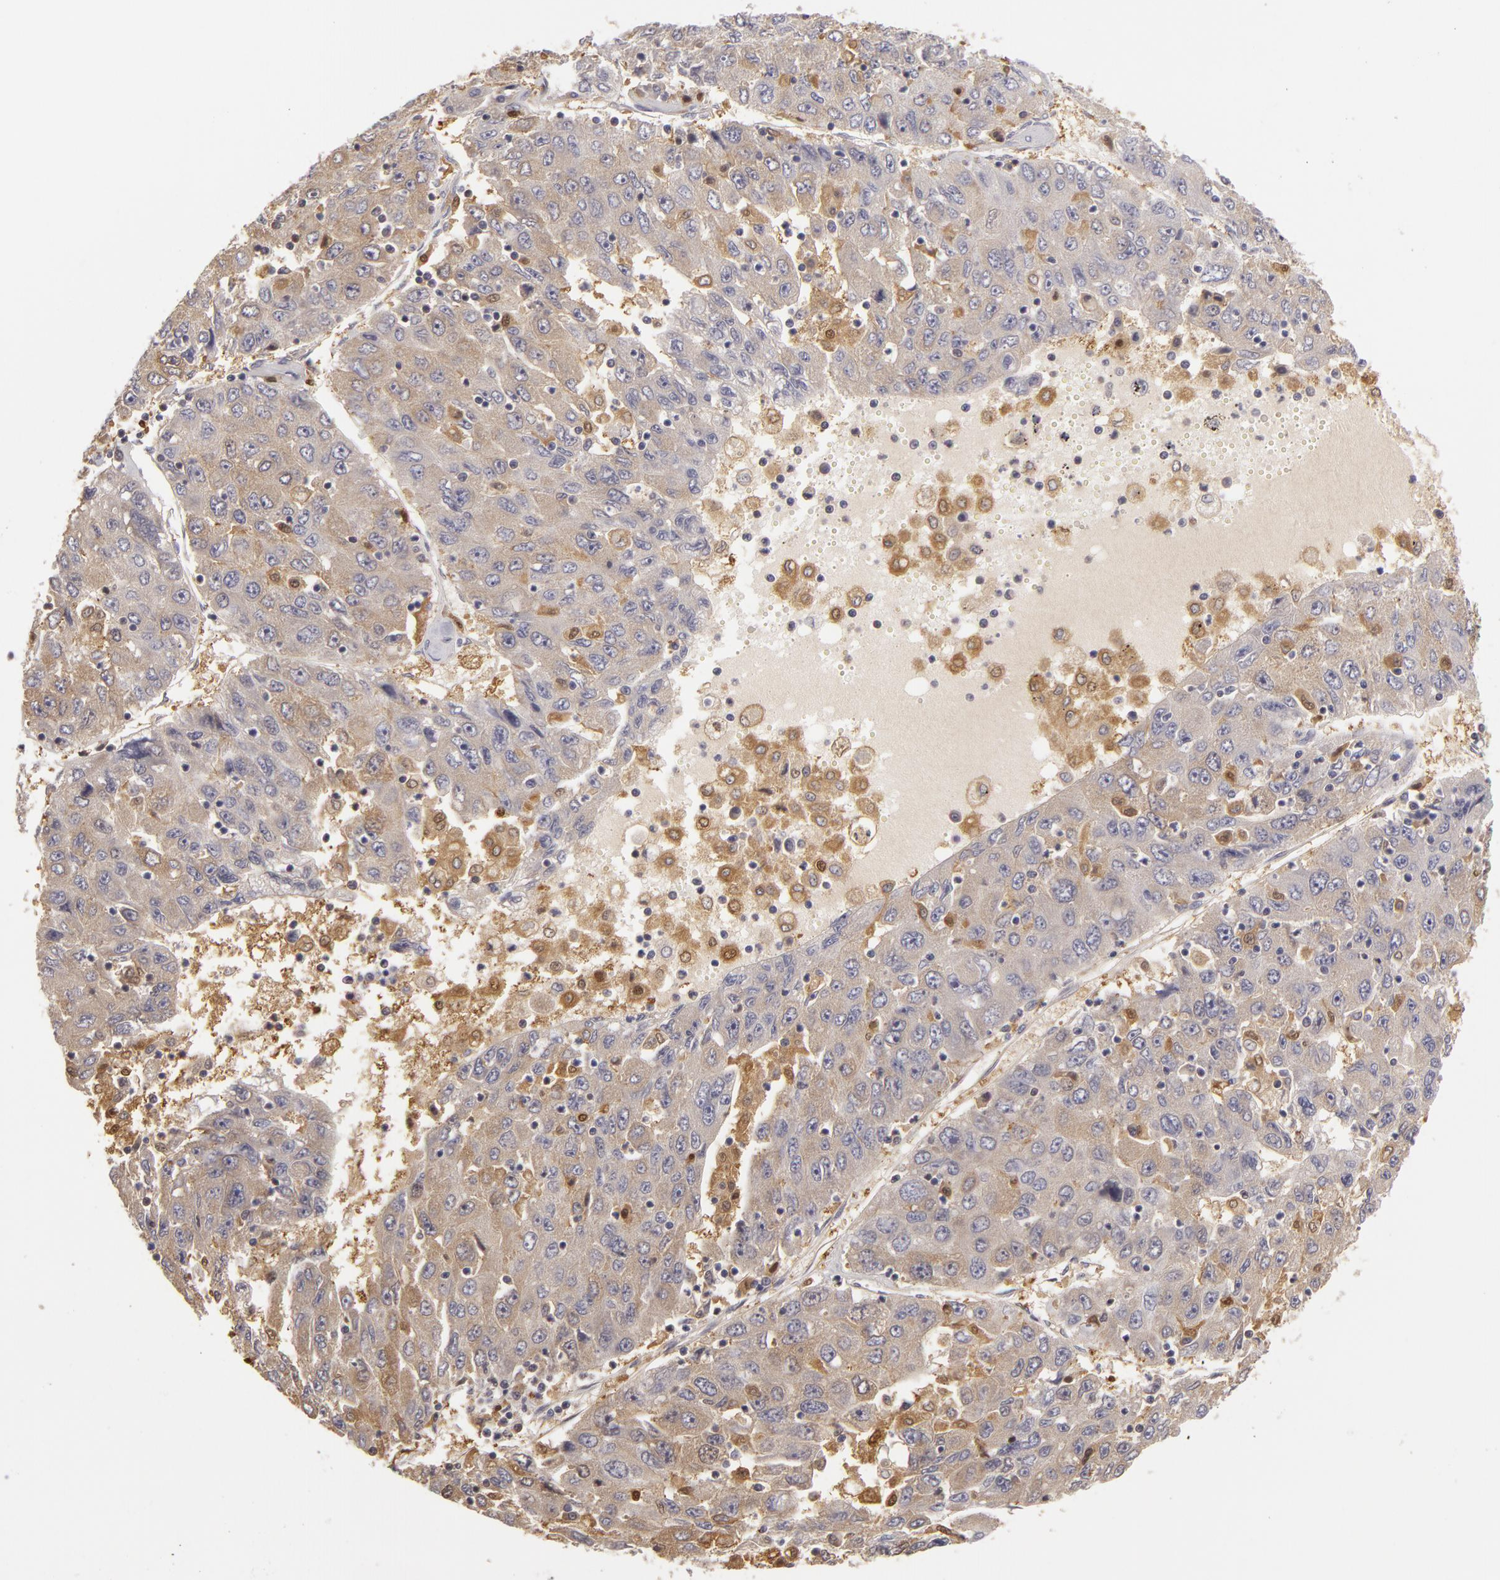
{"staining": {"intensity": "negative", "quantity": "none", "location": "none"}, "tissue": "liver cancer", "cell_type": "Tumor cells", "image_type": "cancer", "snomed": [{"axis": "morphology", "description": "Carcinoma, Hepatocellular, NOS"}, {"axis": "topography", "description": "Liver"}], "caption": "Image shows no significant protein expression in tumor cells of hepatocellular carcinoma (liver).", "gene": "GNPDA1", "patient": {"sex": "male", "age": 49}}